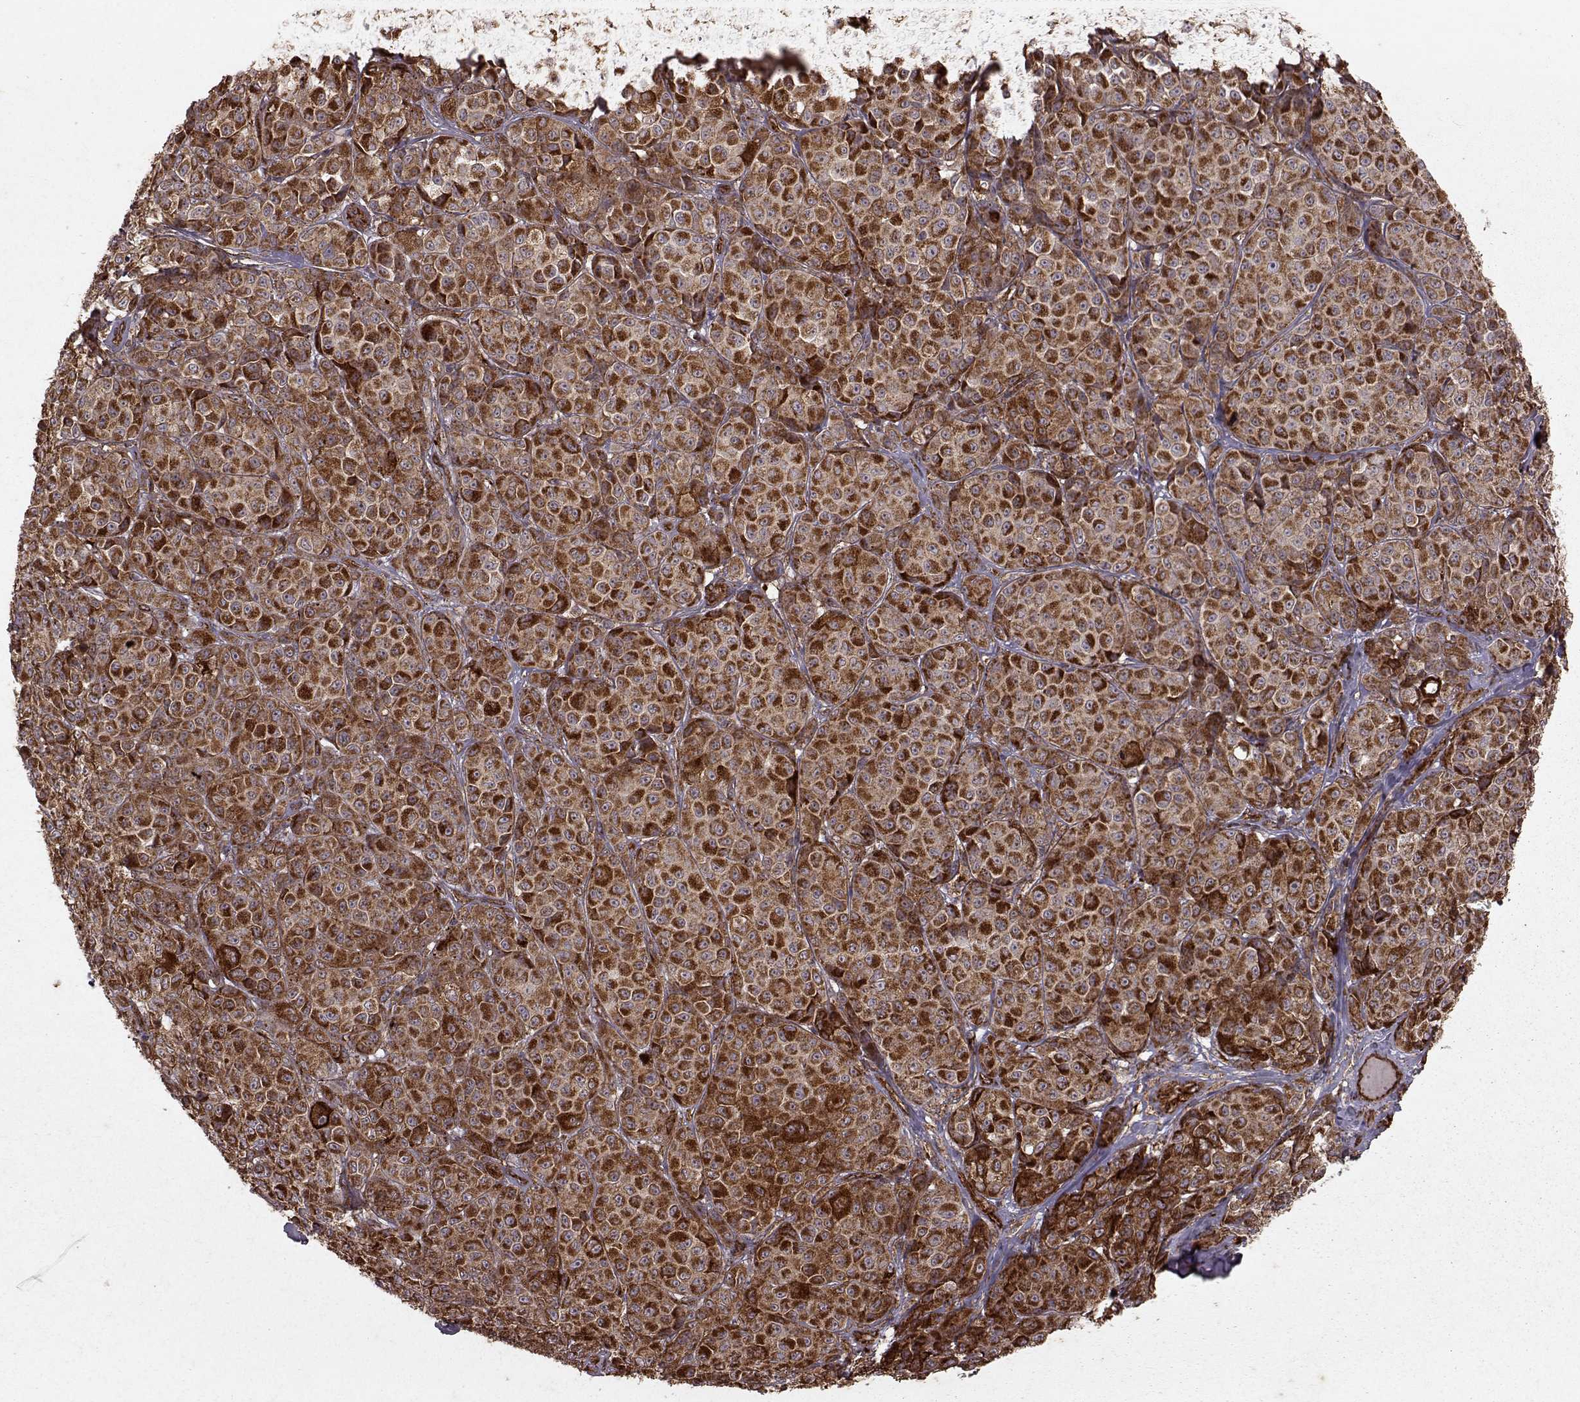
{"staining": {"intensity": "strong", "quantity": ">75%", "location": "cytoplasmic/membranous"}, "tissue": "melanoma", "cell_type": "Tumor cells", "image_type": "cancer", "snomed": [{"axis": "morphology", "description": "Malignant melanoma, NOS"}, {"axis": "topography", "description": "Skin"}], "caption": "Strong cytoplasmic/membranous protein expression is seen in about >75% of tumor cells in malignant melanoma.", "gene": "FXN", "patient": {"sex": "male", "age": 89}}